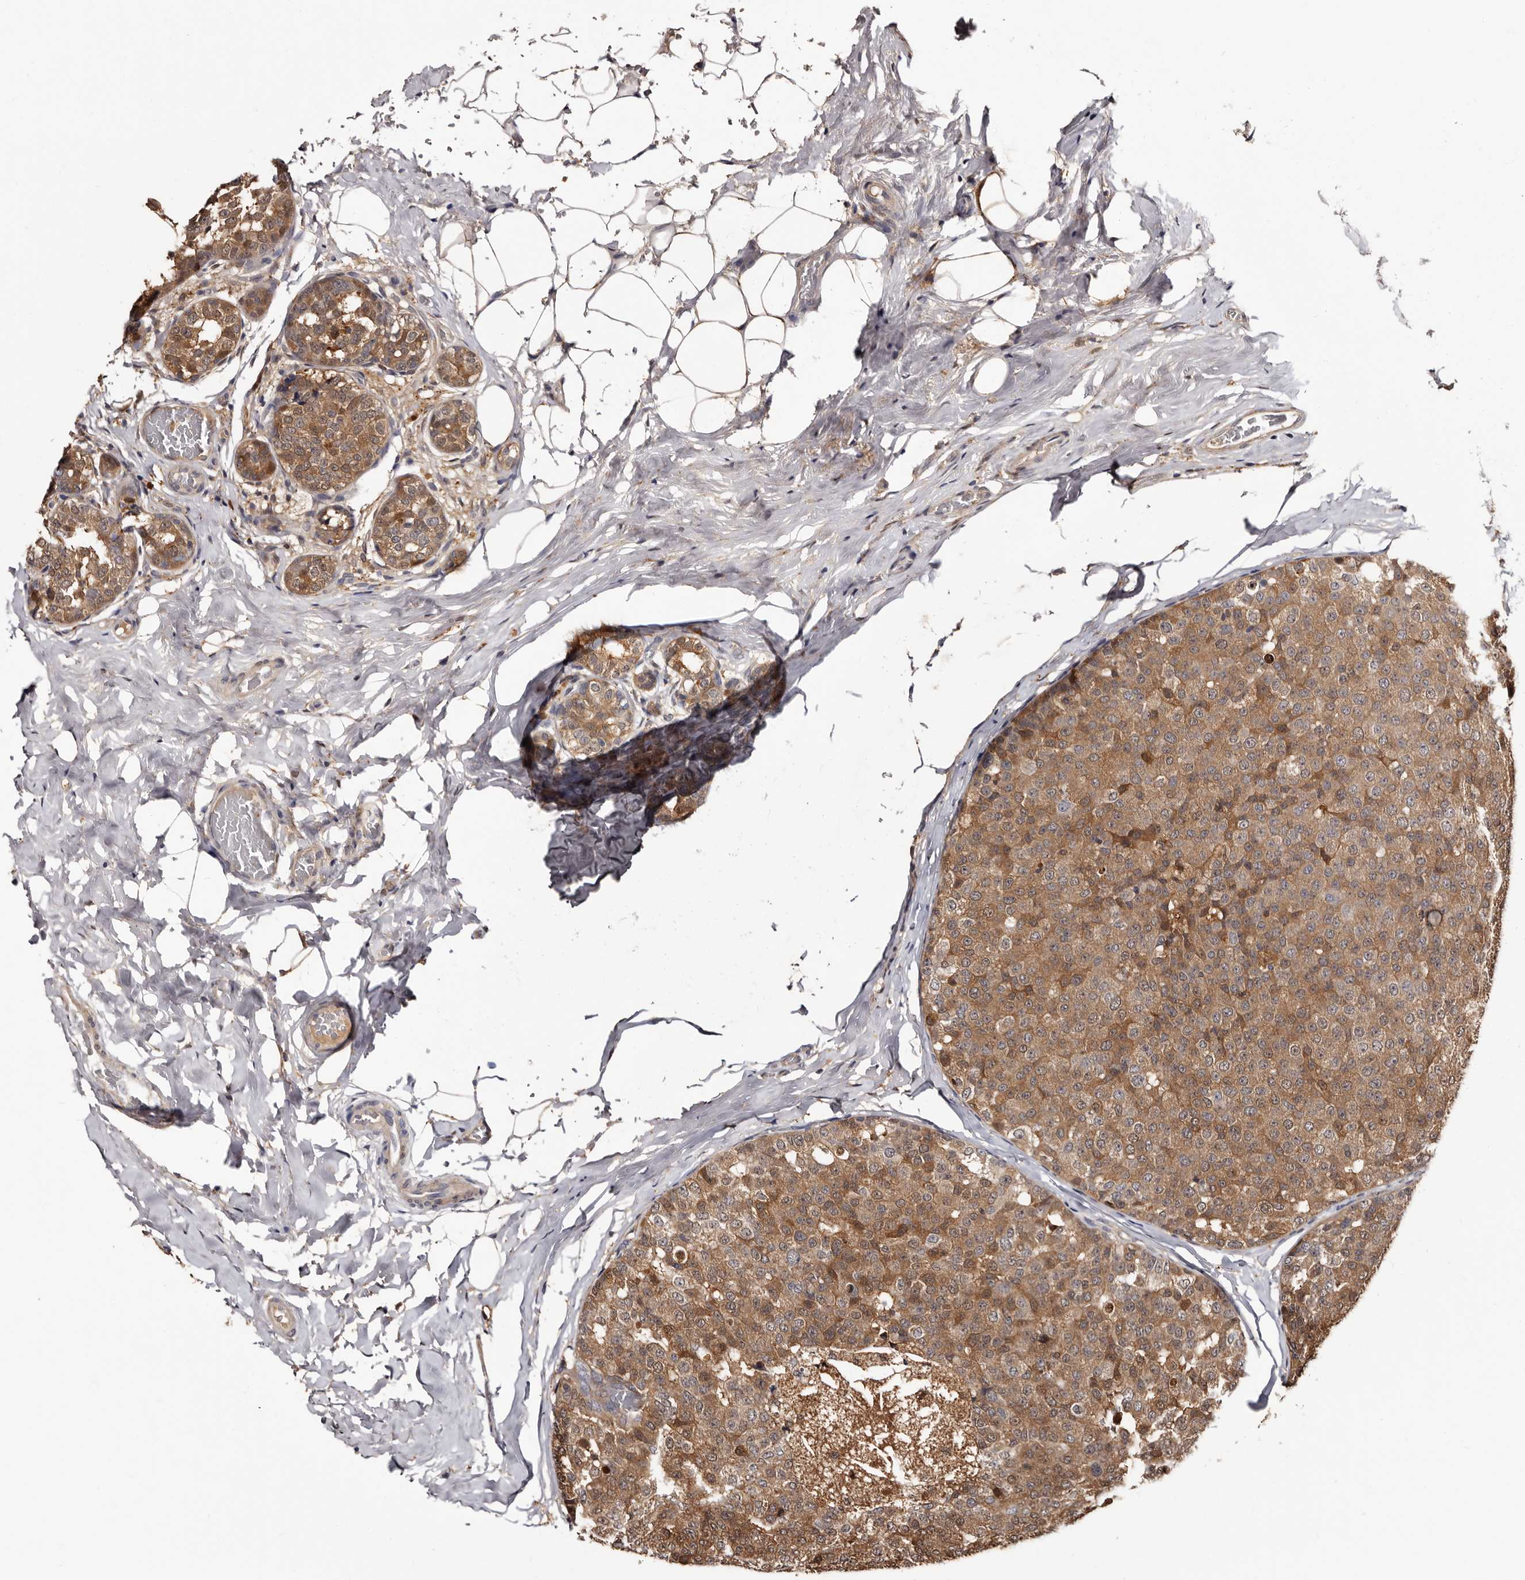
{"staining": {"intensity": "moderate", "quantity": ">75%", "location": "cytoplasmic/membranous,nuclear"}, "tissue": "breast cancer", "cell_type": "Tumor cells", "image_type": "cancer", "snomed": [{"axis": "morphology", "description": "Normal tissue, NOS"}, {"axis": "morphology", "description": "Duct carcinoma"}, {"axis": "topography", "description": "Breast"}], "caption": "This photomicrograph demonstrates IHC staining of human breast cancer, with medium moderate cytoplasmic/membranous and nuclear expression in about >75% of tumor cells.", "gene": "DNPH1", "patient": {"sex": "female", "age": 43}}